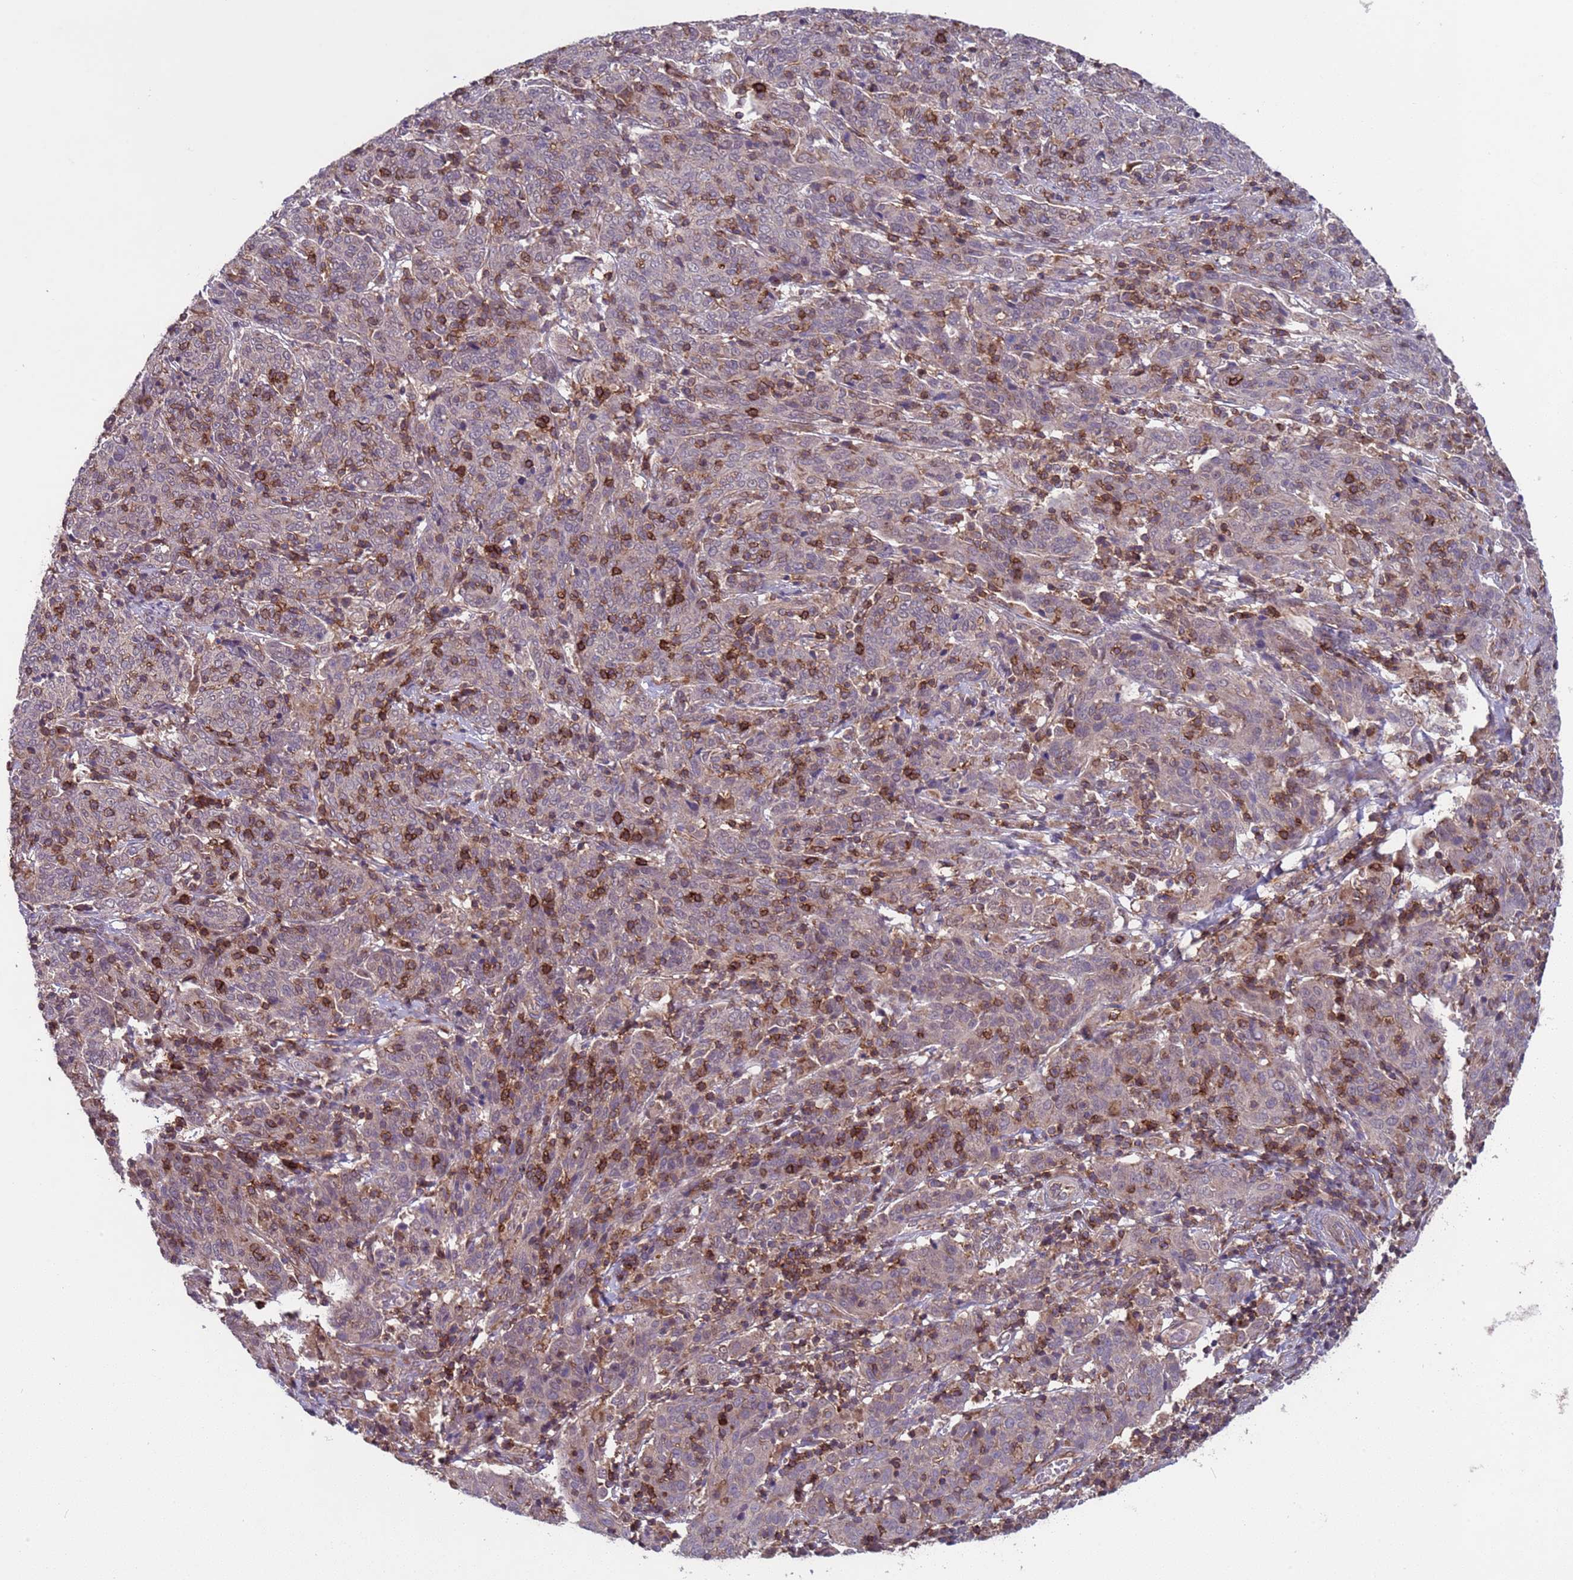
{"staining": {"intensity": "negative", "quantity": "none", "location": "none"}, "tissue": "cervical cancer", "cell_type": "Tumor cells", "image_type": "cancer", "snomed": [{"axis": "morphology", "description": "Squamous cell carcinoma, NOS"}, {"axis": "topography", "description": "Cervix"}], "caption": "High magnification brightfield microscopy of squamous cell carcinoma (cervical) stained with DAB (3,3'-diaminobenzidine) (brown) and counterstained with hematoxylin (blue): tumor cells show no significant positivity.", "gene": "ACAD8", "patient": {"sex": "female", "age": 67}}